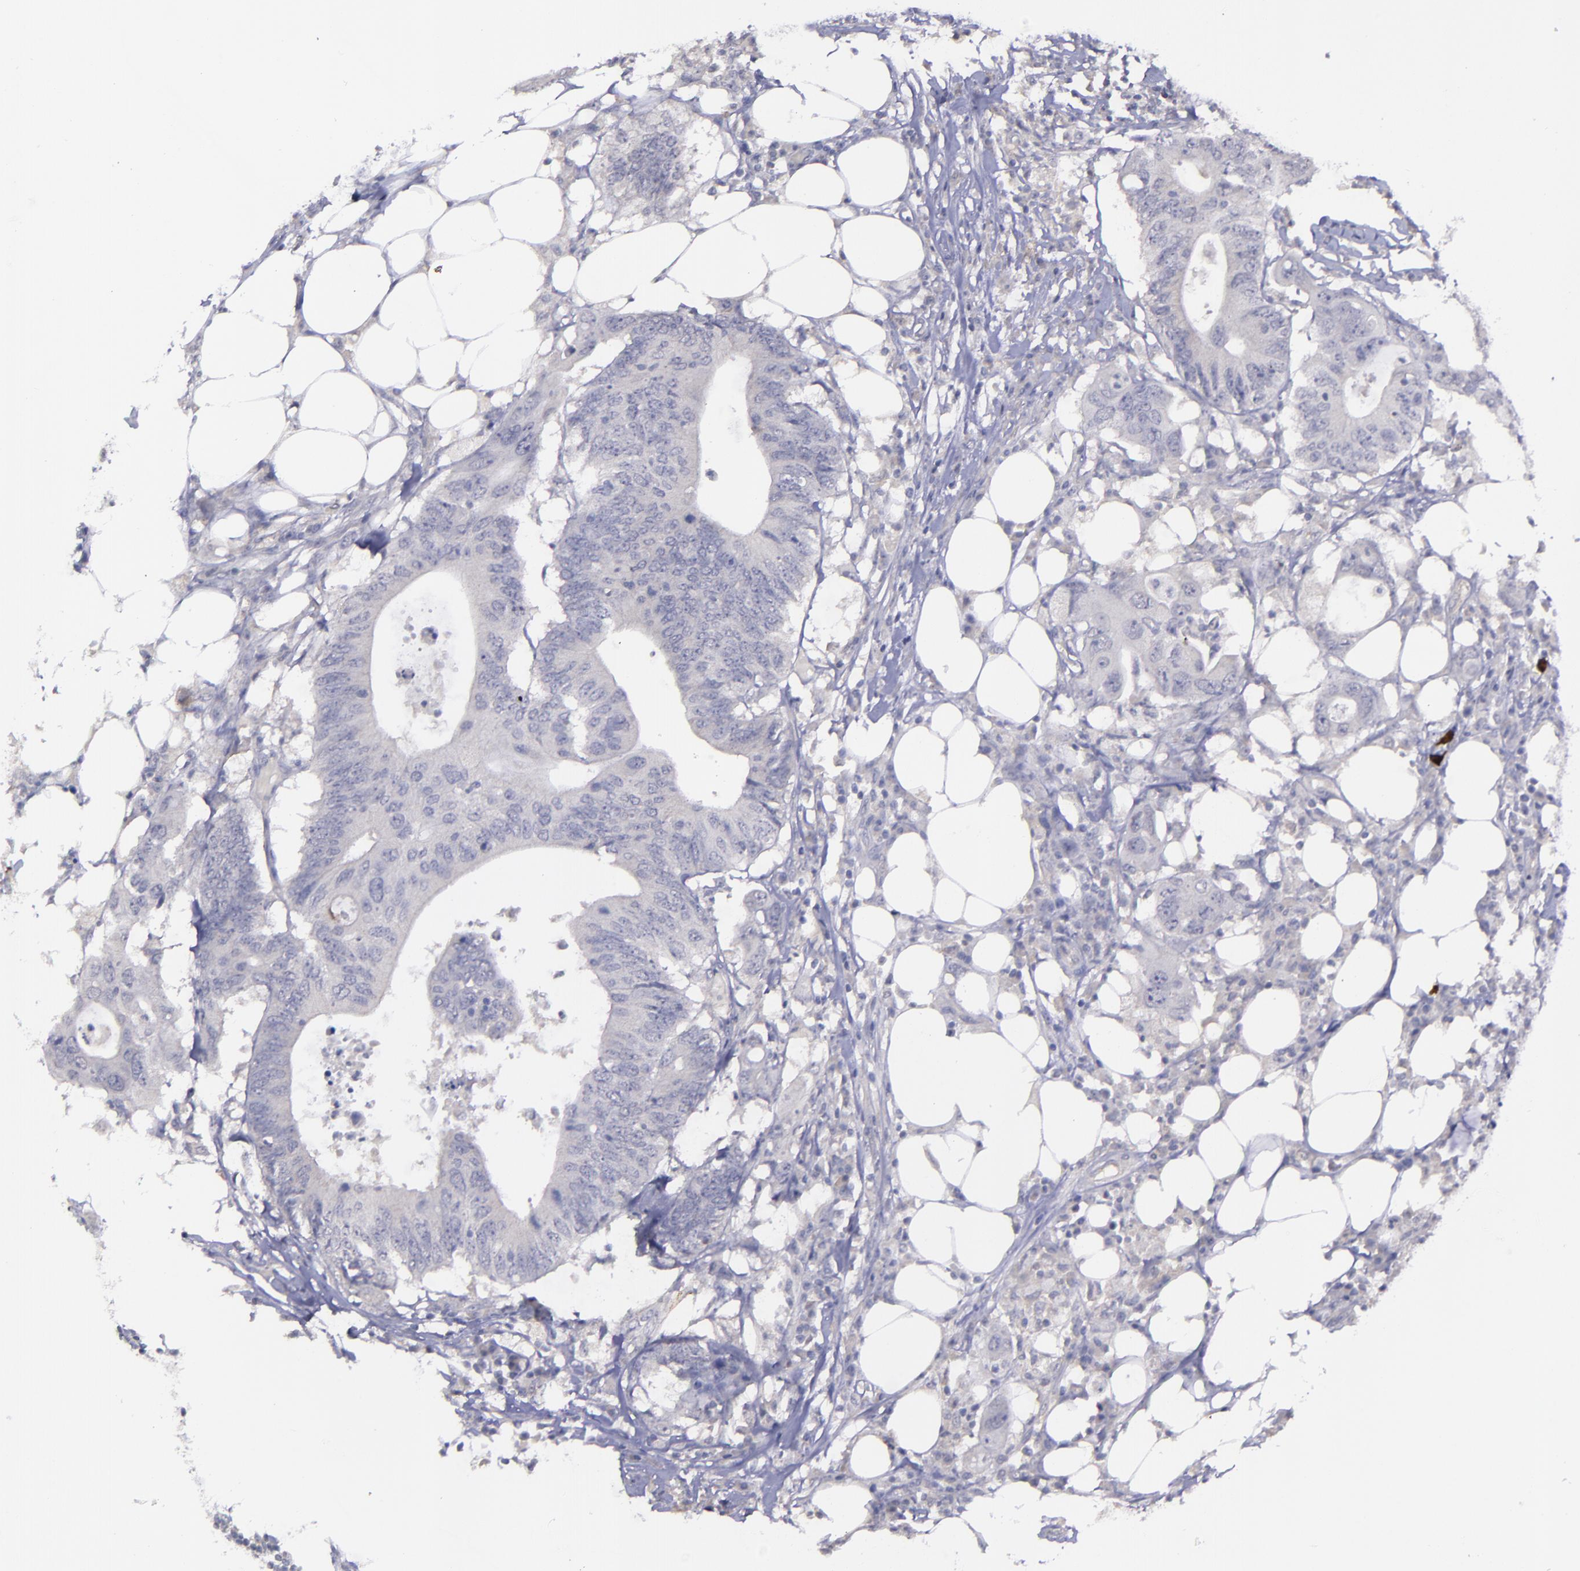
{"staining": {"intensity": "weak", "quantity": "<25%", "location": "cytoplasmic/membranous"}, "tissue": "colorectal cancer", "cell_type": "Tumor cells", "image_type": "cancer", "snomed": [{"axis": "morphology", "description": "Adenocarcinoma, NOS"}, {"axis": "topography", "description": "Colon"}], "caption": "The immunohistochemistry (IHC) micrograph has no significant expression in tumor cells of adenocarcinoma (colorectal) tissue.", "gene": "MASP1", "patient": {"sex": "male", "age": 71}}